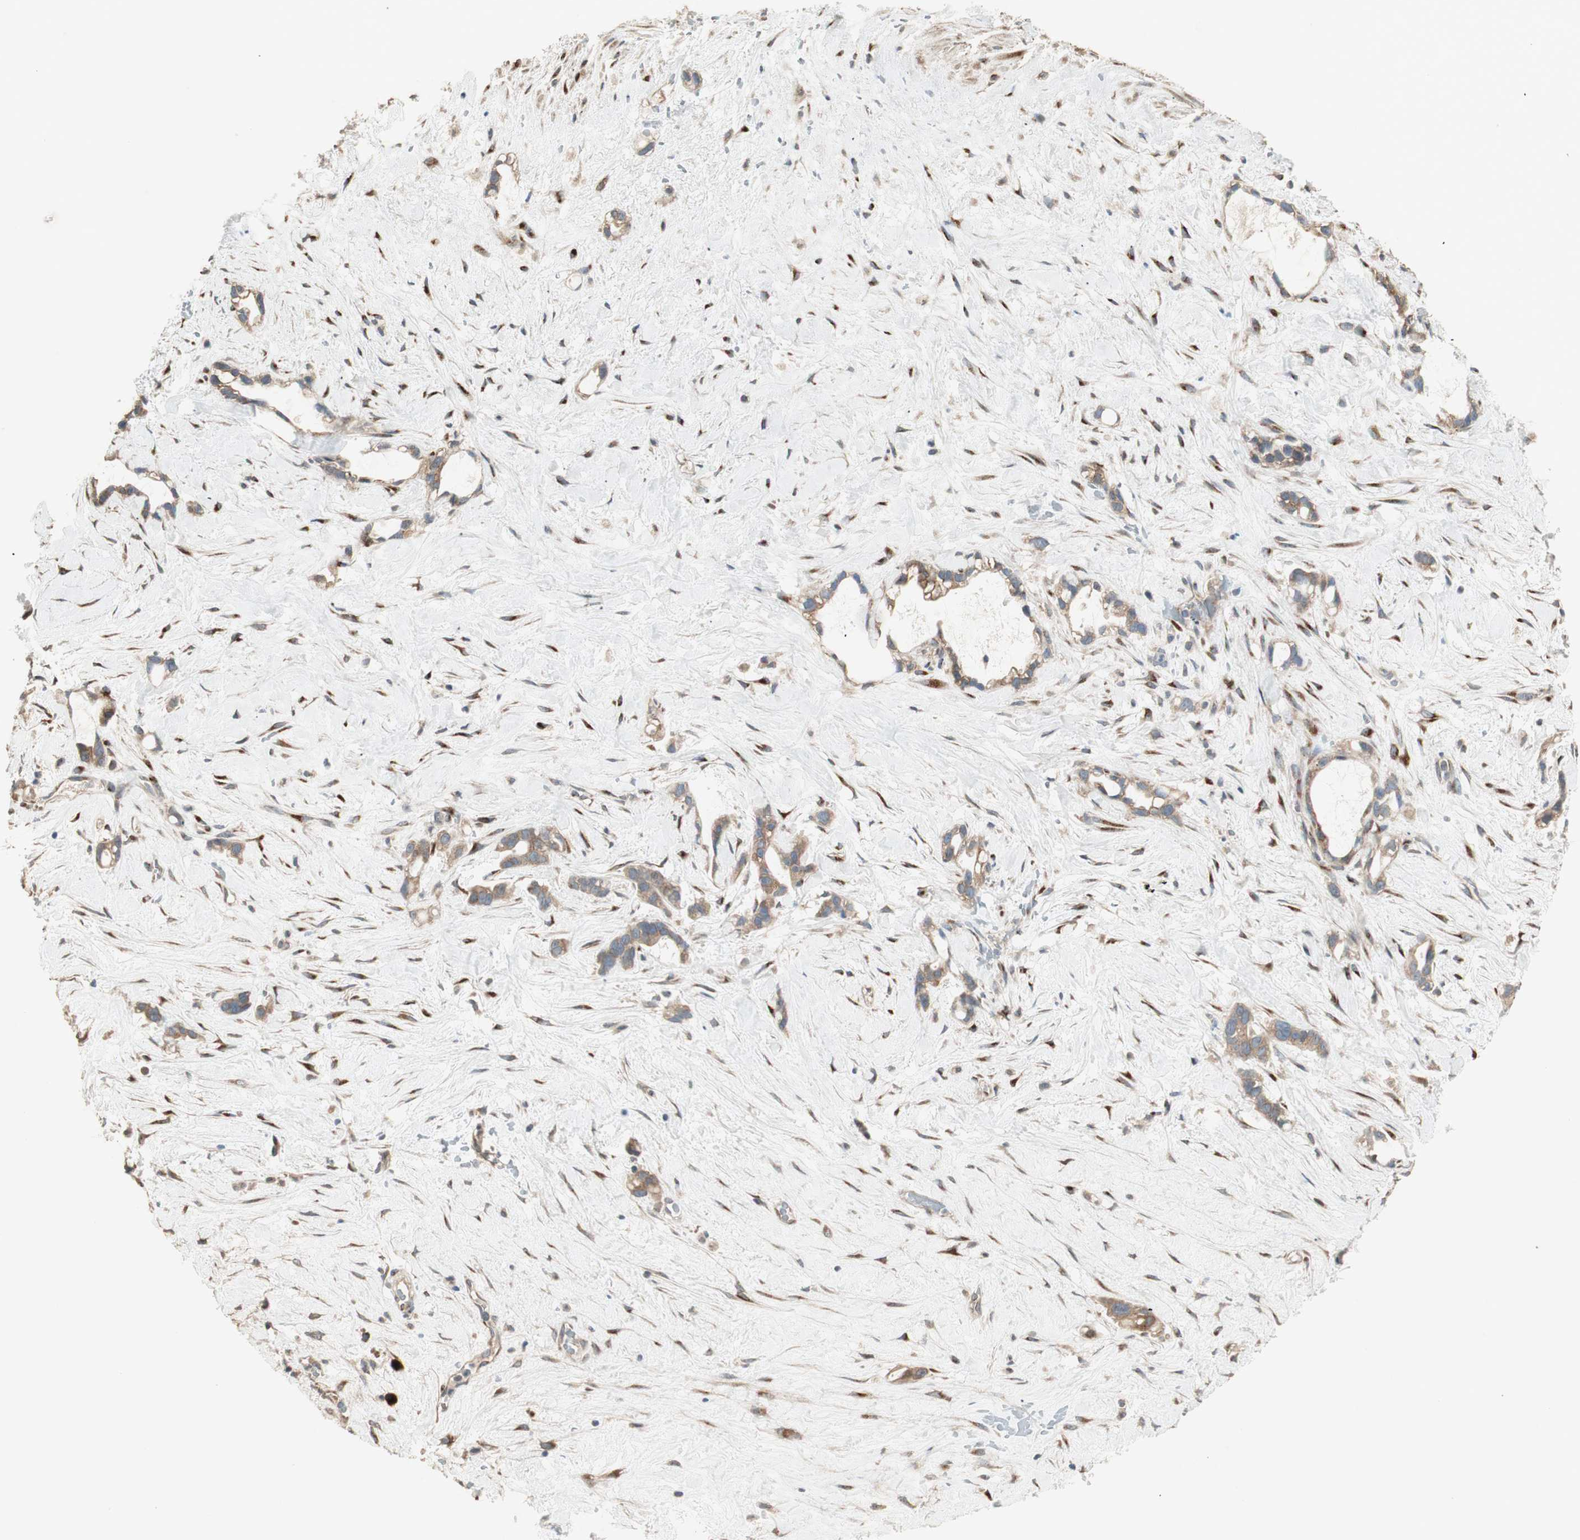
{"staining": {"intensity": "moderate", "quantity": ">75%", "location": "cytoplasmic/membranous"}, "tissue": "liver cancer", "cell_type": "Tumor cells", "image_type": "cancer", "snomed": [{"axis": "morphology", "description": "Cholangiocarcinoma"}, {"axis": "topography", "description": "Liver"}], "caption": "Cholangiocarcinoma (liver) tissue shows moderate cytoplasmic/membranous positivity in about >75% of tumor cells (Brightfield microscopy of DAB IHC at high magnification).", "gene": "RARRES1", "patient": {"sex": "female", "age": 65}}